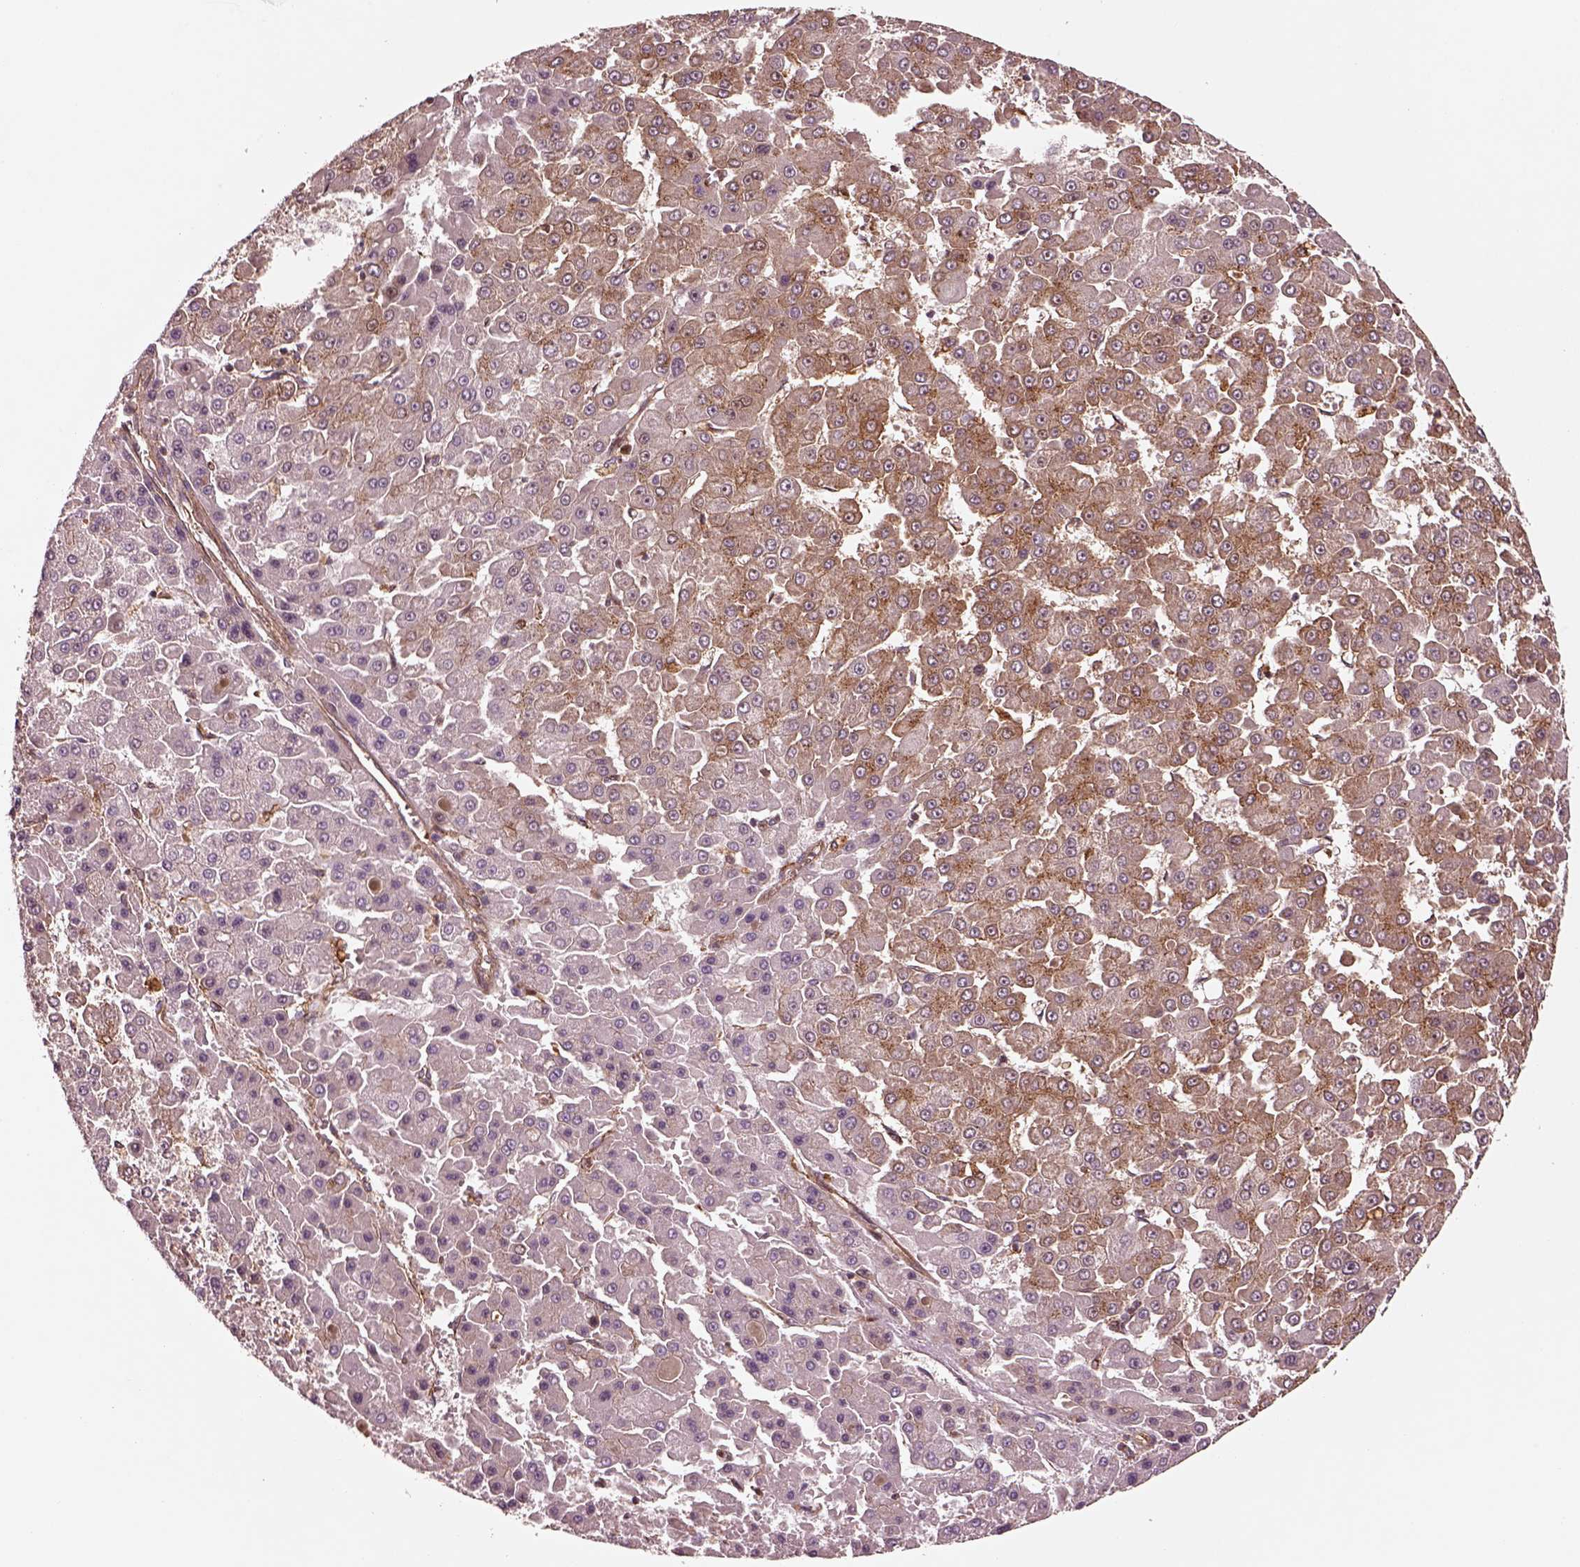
{"staining": {"intensity": "moderate", "quantity": "<25%", "location": "cytoplasmic/membranous"}, "tissue": "liver cancer", "cell_type": "Tumor cells", "image_type": "cancer", "snomed": [{"axis": "morphology", "description": "Carcinoma, Hepatocellular, NOS"}, {"axis": "topography", "description": "Liver"}], "caption": "Immunohistochemistry staining of liver cancer, which displays low levels of moderate cytoplasmic/membranous positivity in approximately <25% of tumor cells indicating moderate cytoplasmic/membranous protein expression. The staining was performed using DAB (3,3'-diaminobenzidine) (brown) for protein detection and nuclei were counterstained in hematoxylin (blue).", "gene": "WASHC2A", "patient": {"sex": "male", "age": 78}}